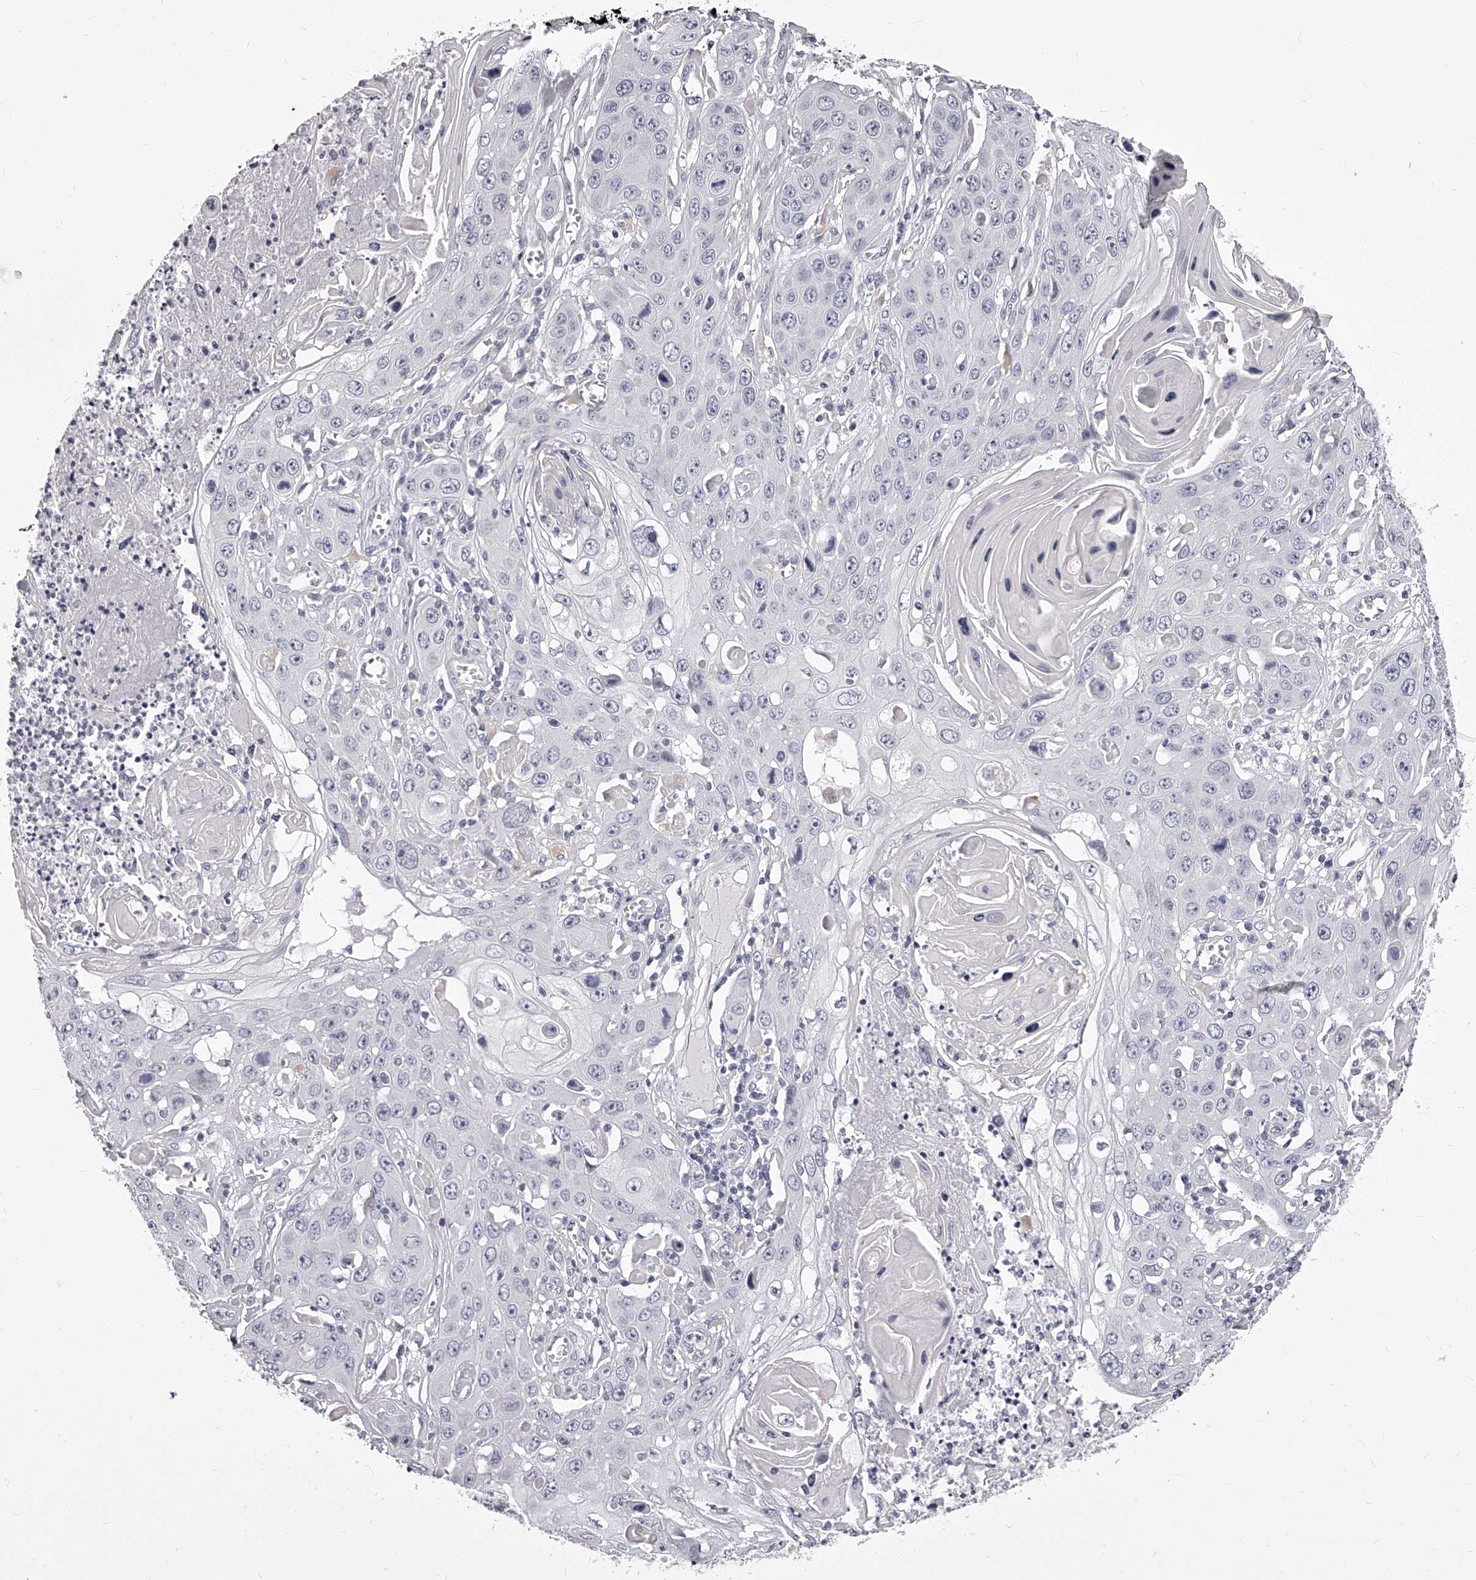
{"staining": {"intensity": "negative", "quantity": "none", "location": "none"}, "tissue": "skin cancer", "cell_type": "Tumor cells", "image_type": "cancer", "snomed": [{"axis": "morphology", "description": "Squamous cell carcinoma, NOS"}, {"axis": "topography", "description": "Skin"}], "caption": "The immunohistochemistry photomicrograph has no significant positivity in tumor cells of skin cancer (squamous cell carcinoma) tissue.", "gene": "DMRT1", "patient": {"sex": "male", "age": 55}}